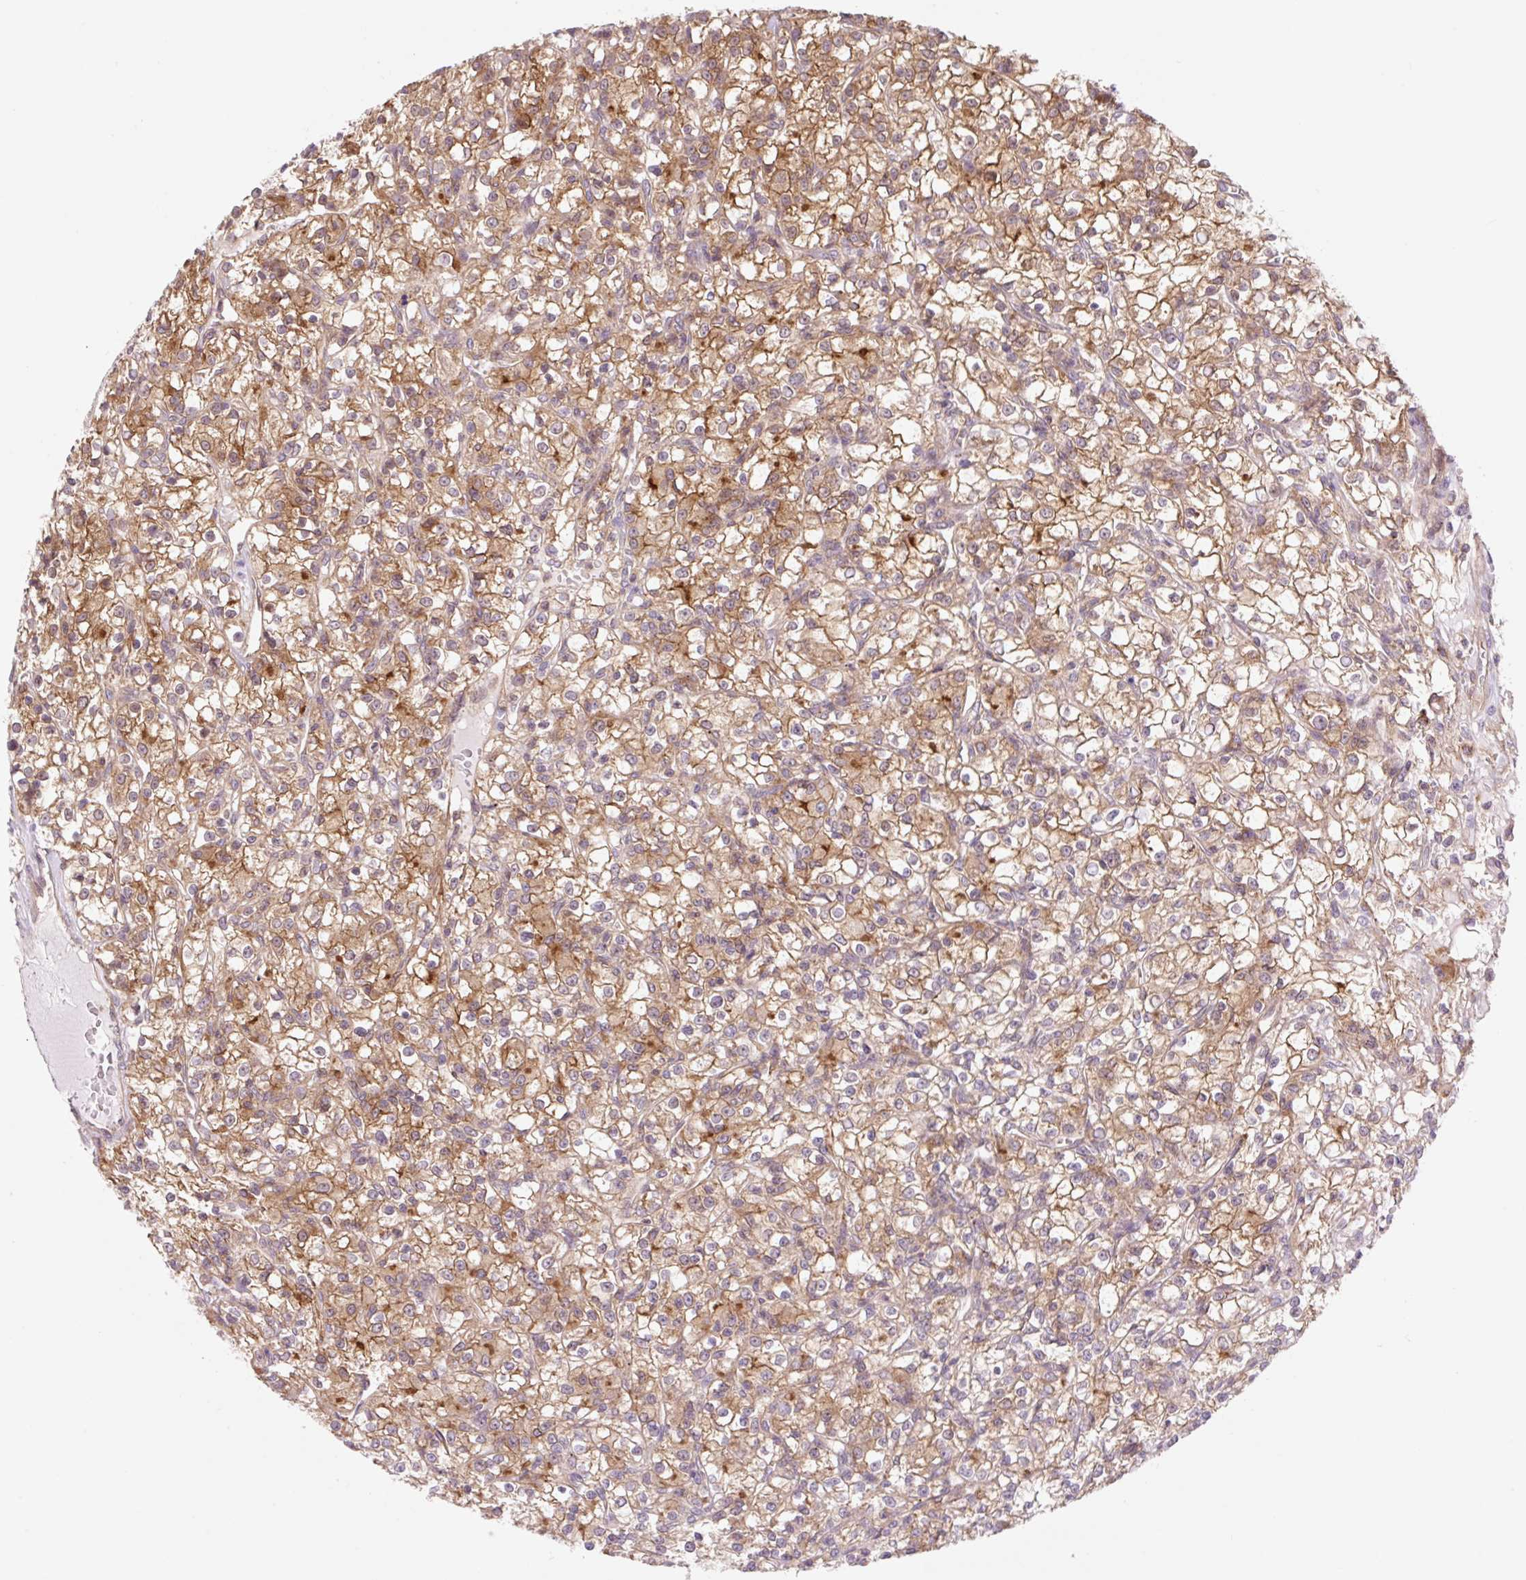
{"staining": {"intensity": "moderate", "quantity": ">75%", "location": "cytoplasmic/membranous"}, "tissue": "renal cancer", "cell_type": "Tumor cells", "image_type": "cancer", "snomed": [{"axis": "morphology", "description": "Adenocarcinoma, NOS"}, {"axis": "topography", "description": "Kidney"}], "caption": "This histopathology image displays immunohistochemistry (IHC) staining of renal cancer, with medium moderate cytoplasmic/membranous staining in approximately >75% of tumor cells.", "gene": "VPS4A", "patient": {"sex": "female", "age": 59}}